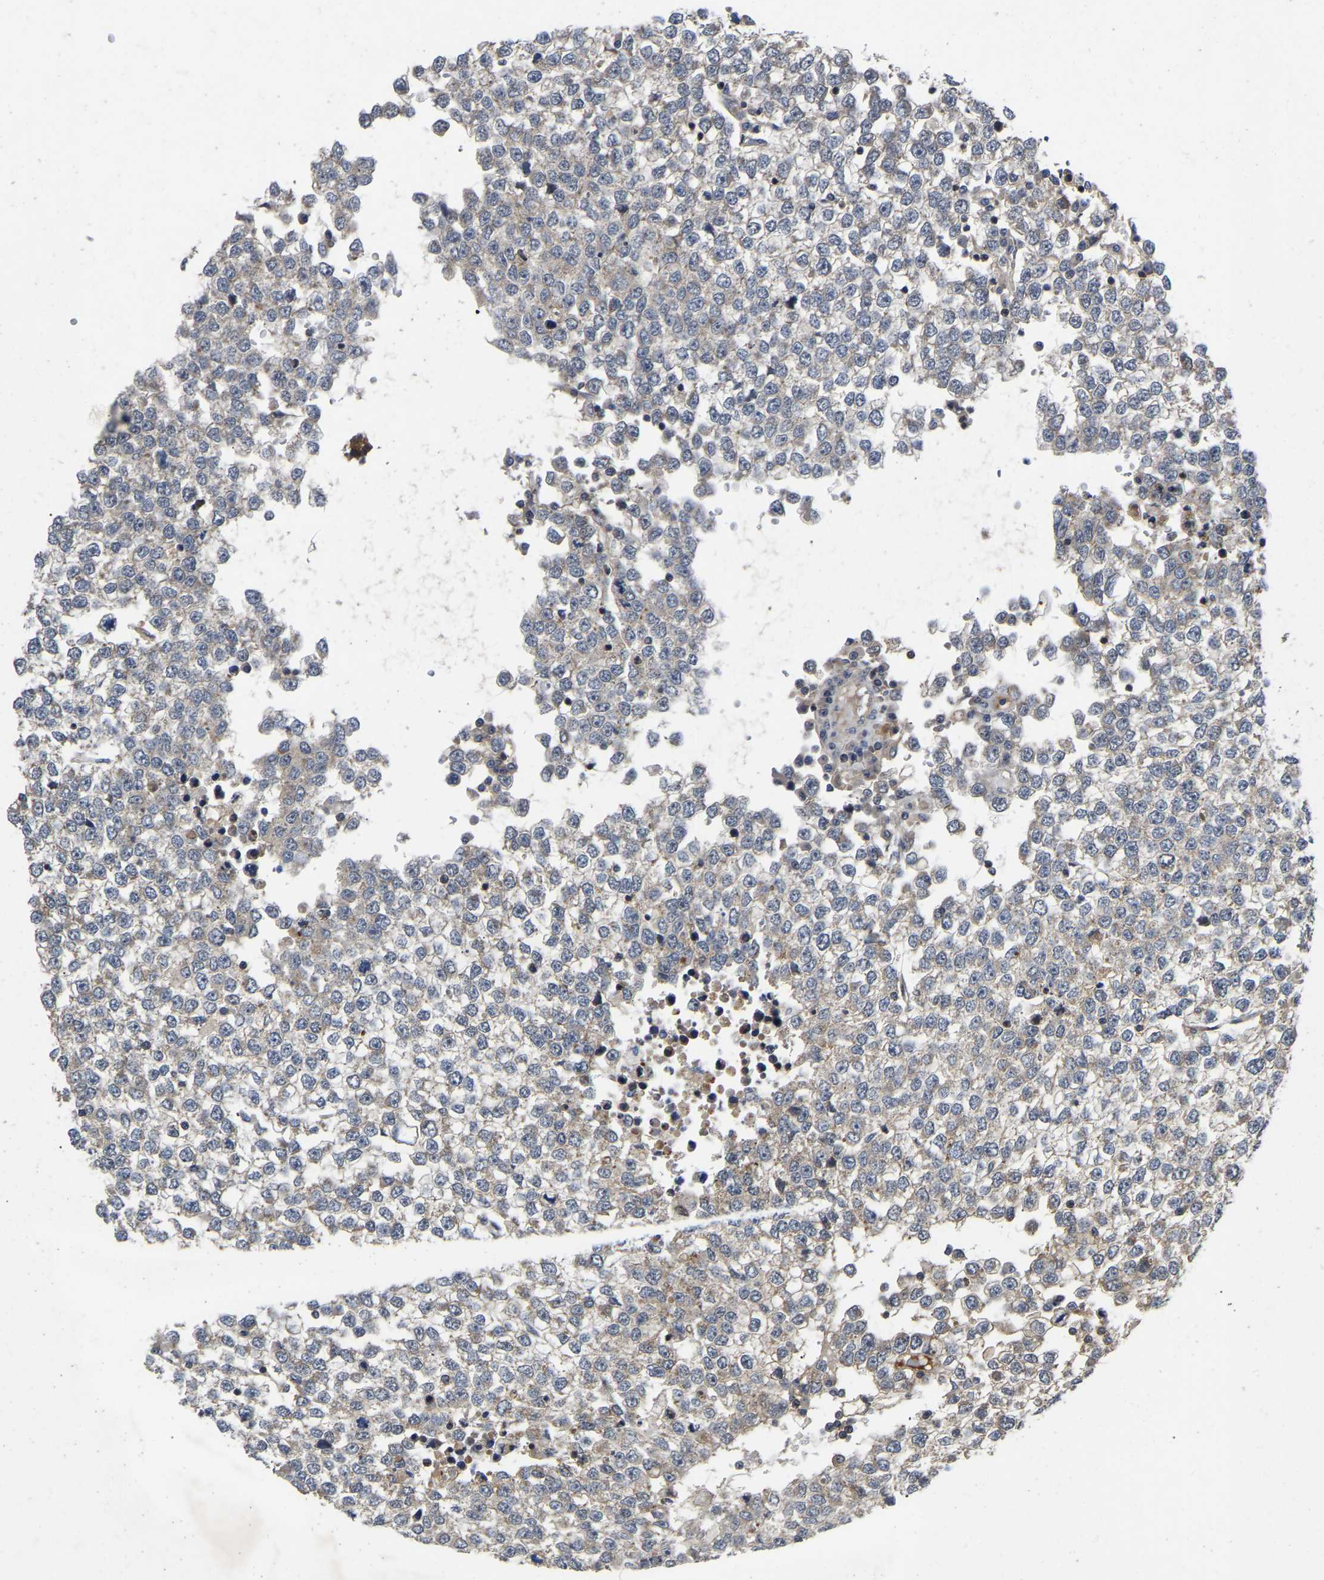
{"staining": {"intensity": "weak", "quantity": "25%-75%", "location": "cytoplasmic/membranous"}, "tissue": "testis cancer", "cell_type": "Tumor cells", "image_type": "cancer", "snomed": [{"axis": "morphology", "description": "Seminoma, NOS"}, {"axis": "topography", "description": "Testis"}], "caption": "Tumor cells reveal low levels of weak cytoplasmic/membranous expression in approximately 25%-75% of cells in testis cancer (seminoma). (DAB (3,3'-diaminobenzidine) IHC with brightfield microscopy, high magnification).", "gene": "PRDM14", "patient": {"sex": "male", "age": 65}}